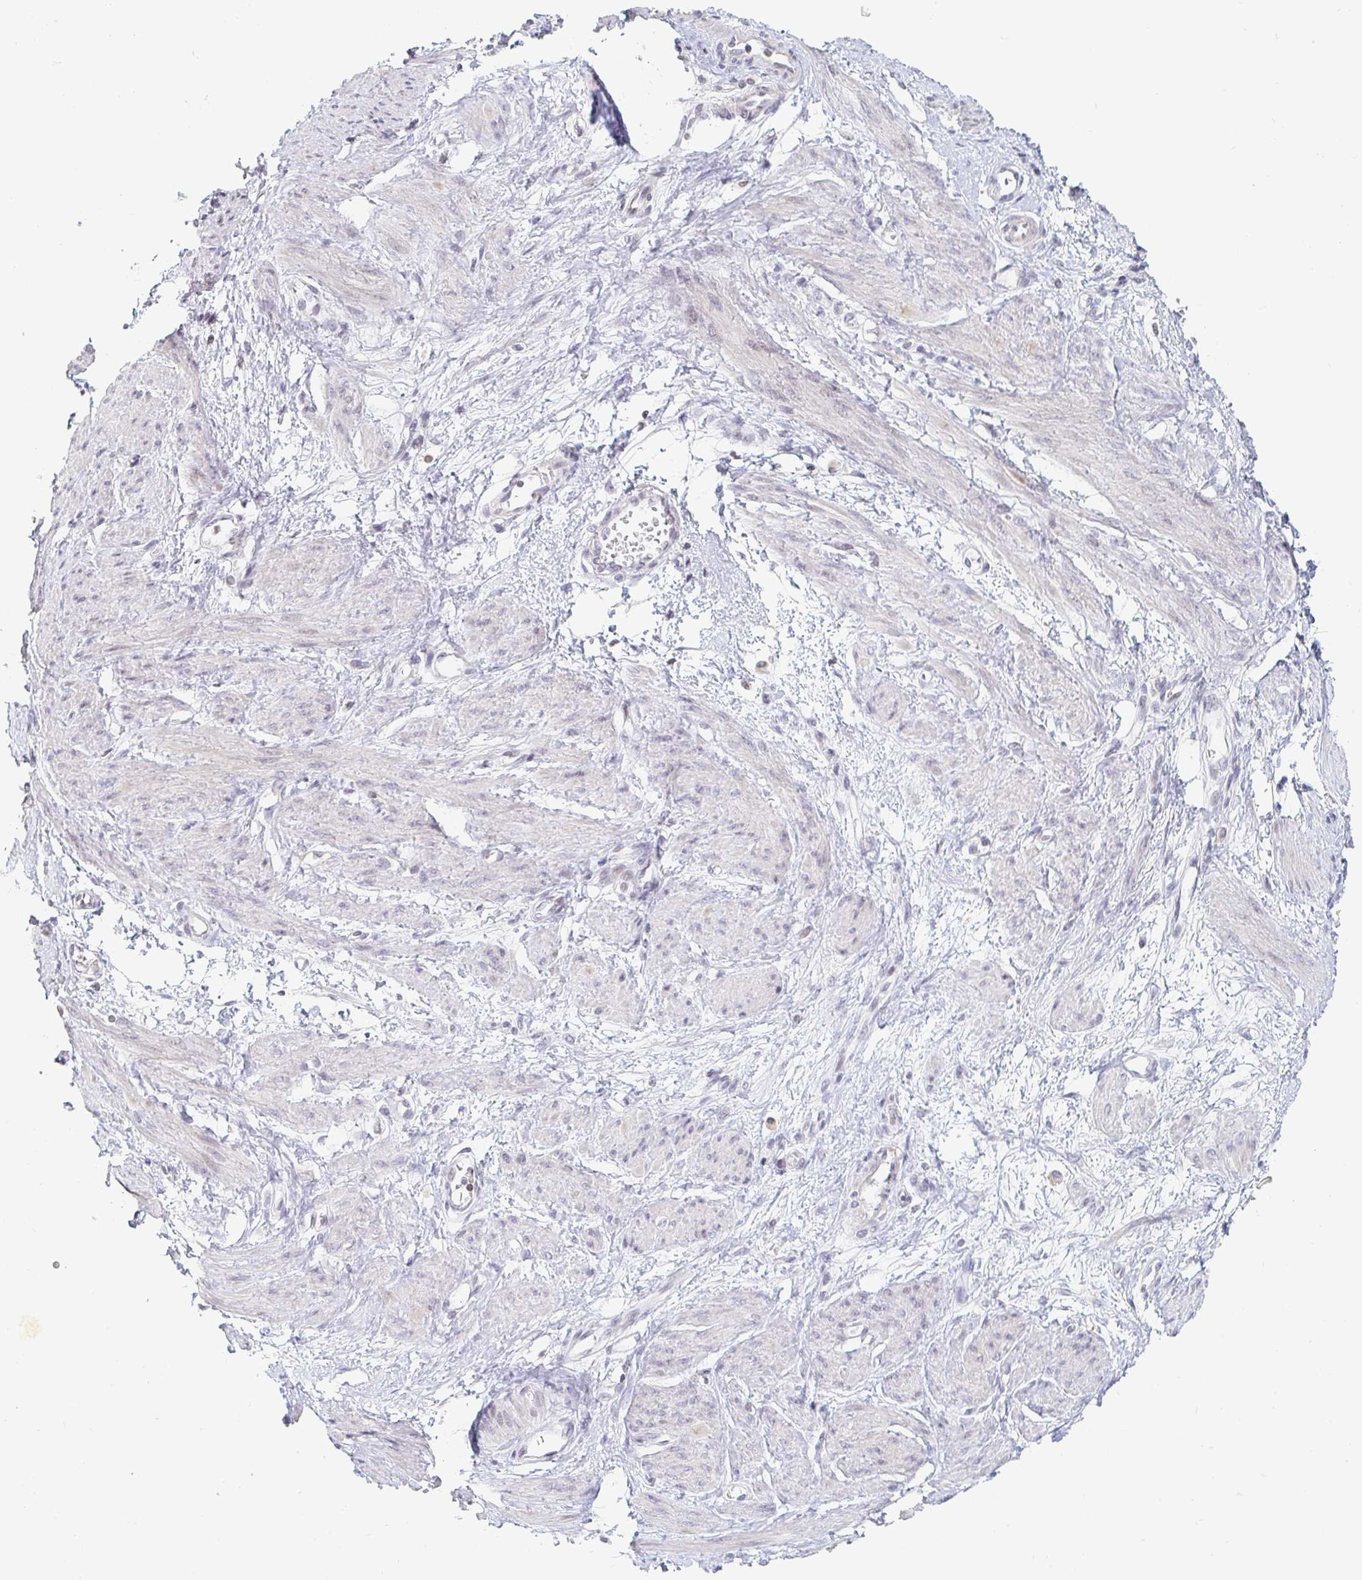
{"staining": {"intensity": "negative", "quantity": "none", "location": "none"}, "tissue": "smooth muscle", "cell_type": "Smooth muscle cells", "image_type": "normal", "snomed": [{"axis": "morphology", "description": "Normal tissue, NOS"}, {"axis": "topography", "description": "Smooth muscle"}, {"axis": "topography", "description": "Uterus"}], "caption": "DAB (3,3'-diaminobenzidine) immunohistochemical staining of unremarkable smooth muscle exhibits no significant expression in smooth muscle cells.", "gene": "NME9", "patient": {"sex": "female", "age": 39}}